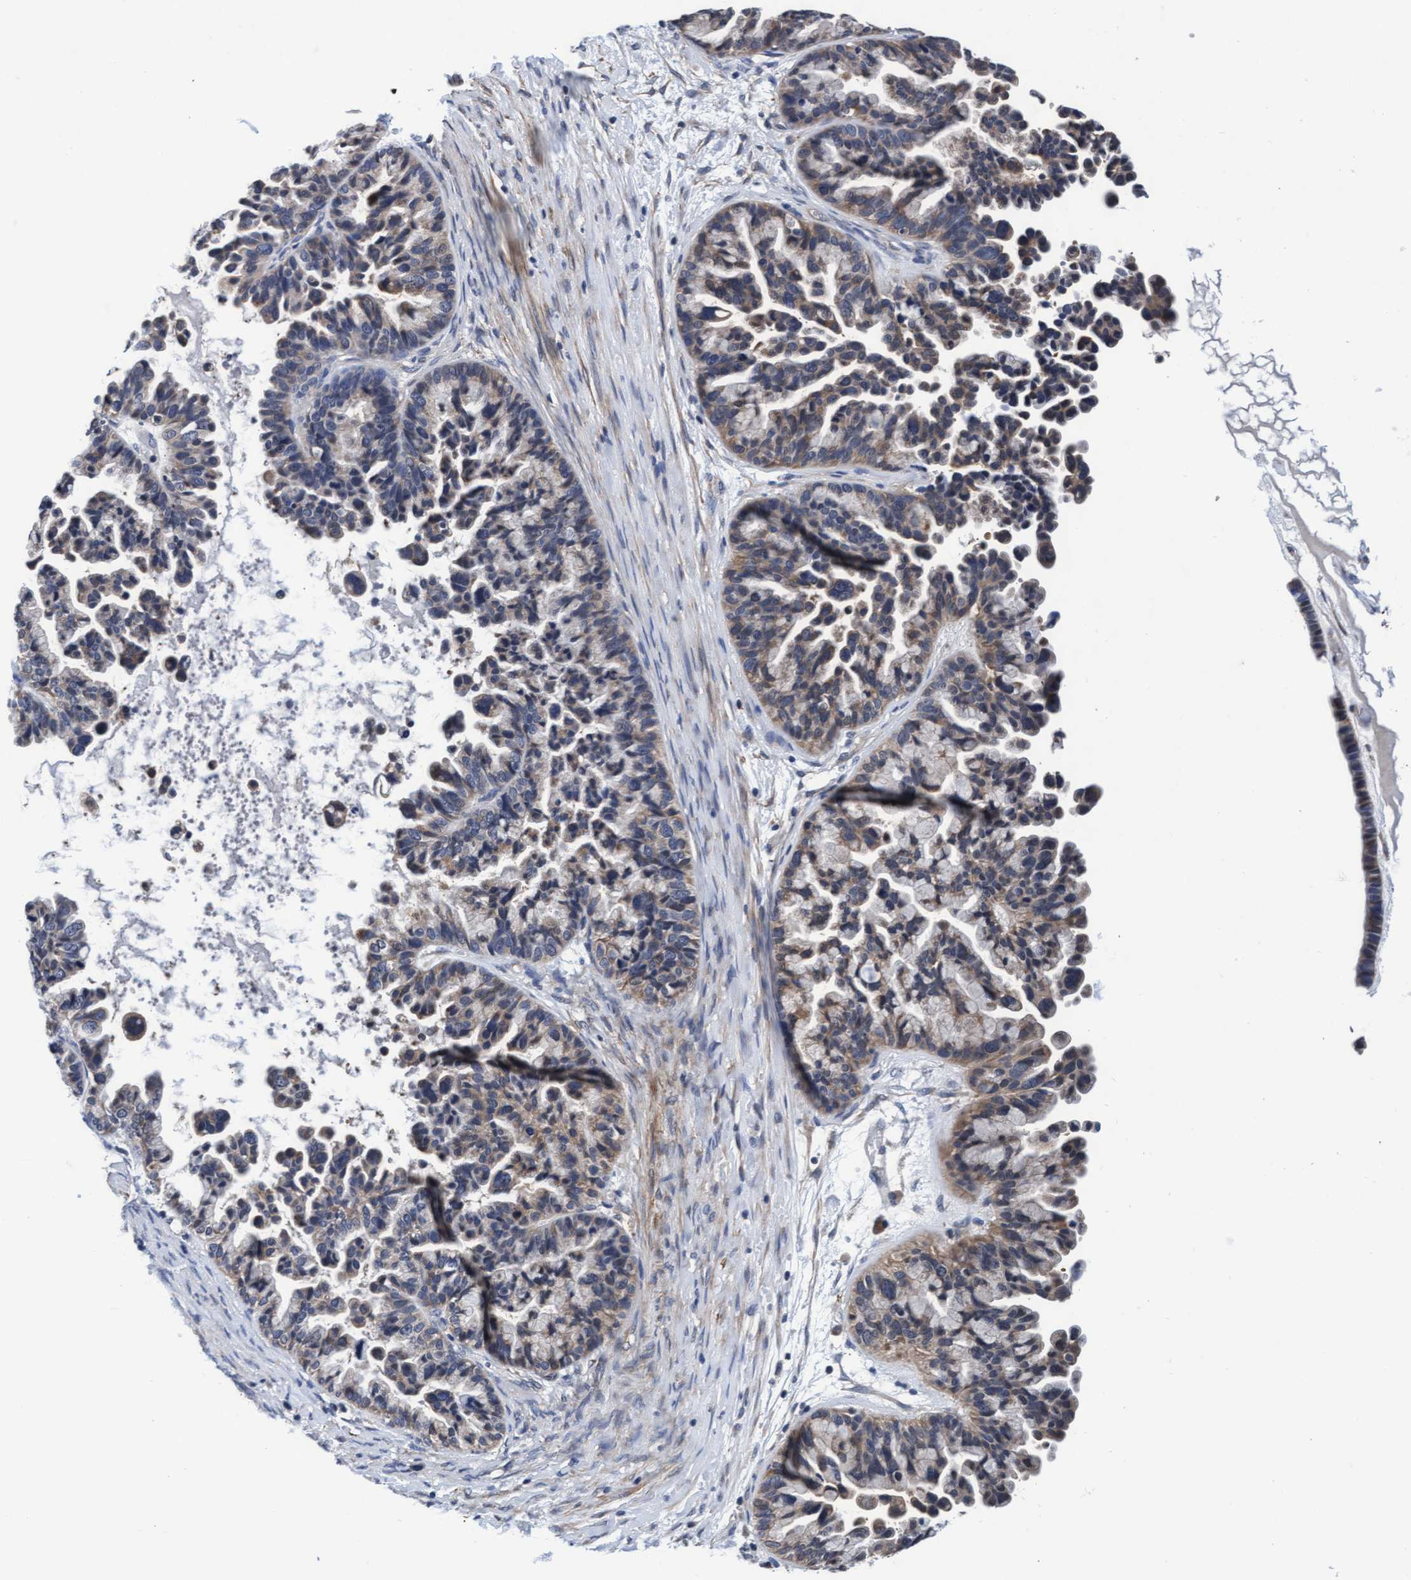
{"staining": {"intensity": "weak", "quantity": "25%-75%", "location": "cytoplasmic/membranous"}, "tissue": "ovarian cancer", "cell_type": "Tumor cells", "image_type": "cancer", "snomed": [{"axis": "morphology", "description": "Cystadenocarcinoma, serous, NOS"}, {"axis": "topography", "description": "Ovary"}], "caption": "Immunohistochemical staining of human ovarian cancer (serous cystadenocarcinoma) displays weak cytoplasmic/membranous protein positivity in about 25%-75% of tumor cells. Immunohistochemistry (ihc) stains the protein of interest in brown and the nuclei are stained blue.", "gene": "EFCAB13", "patient": {"sex": "female", "age": 56}}